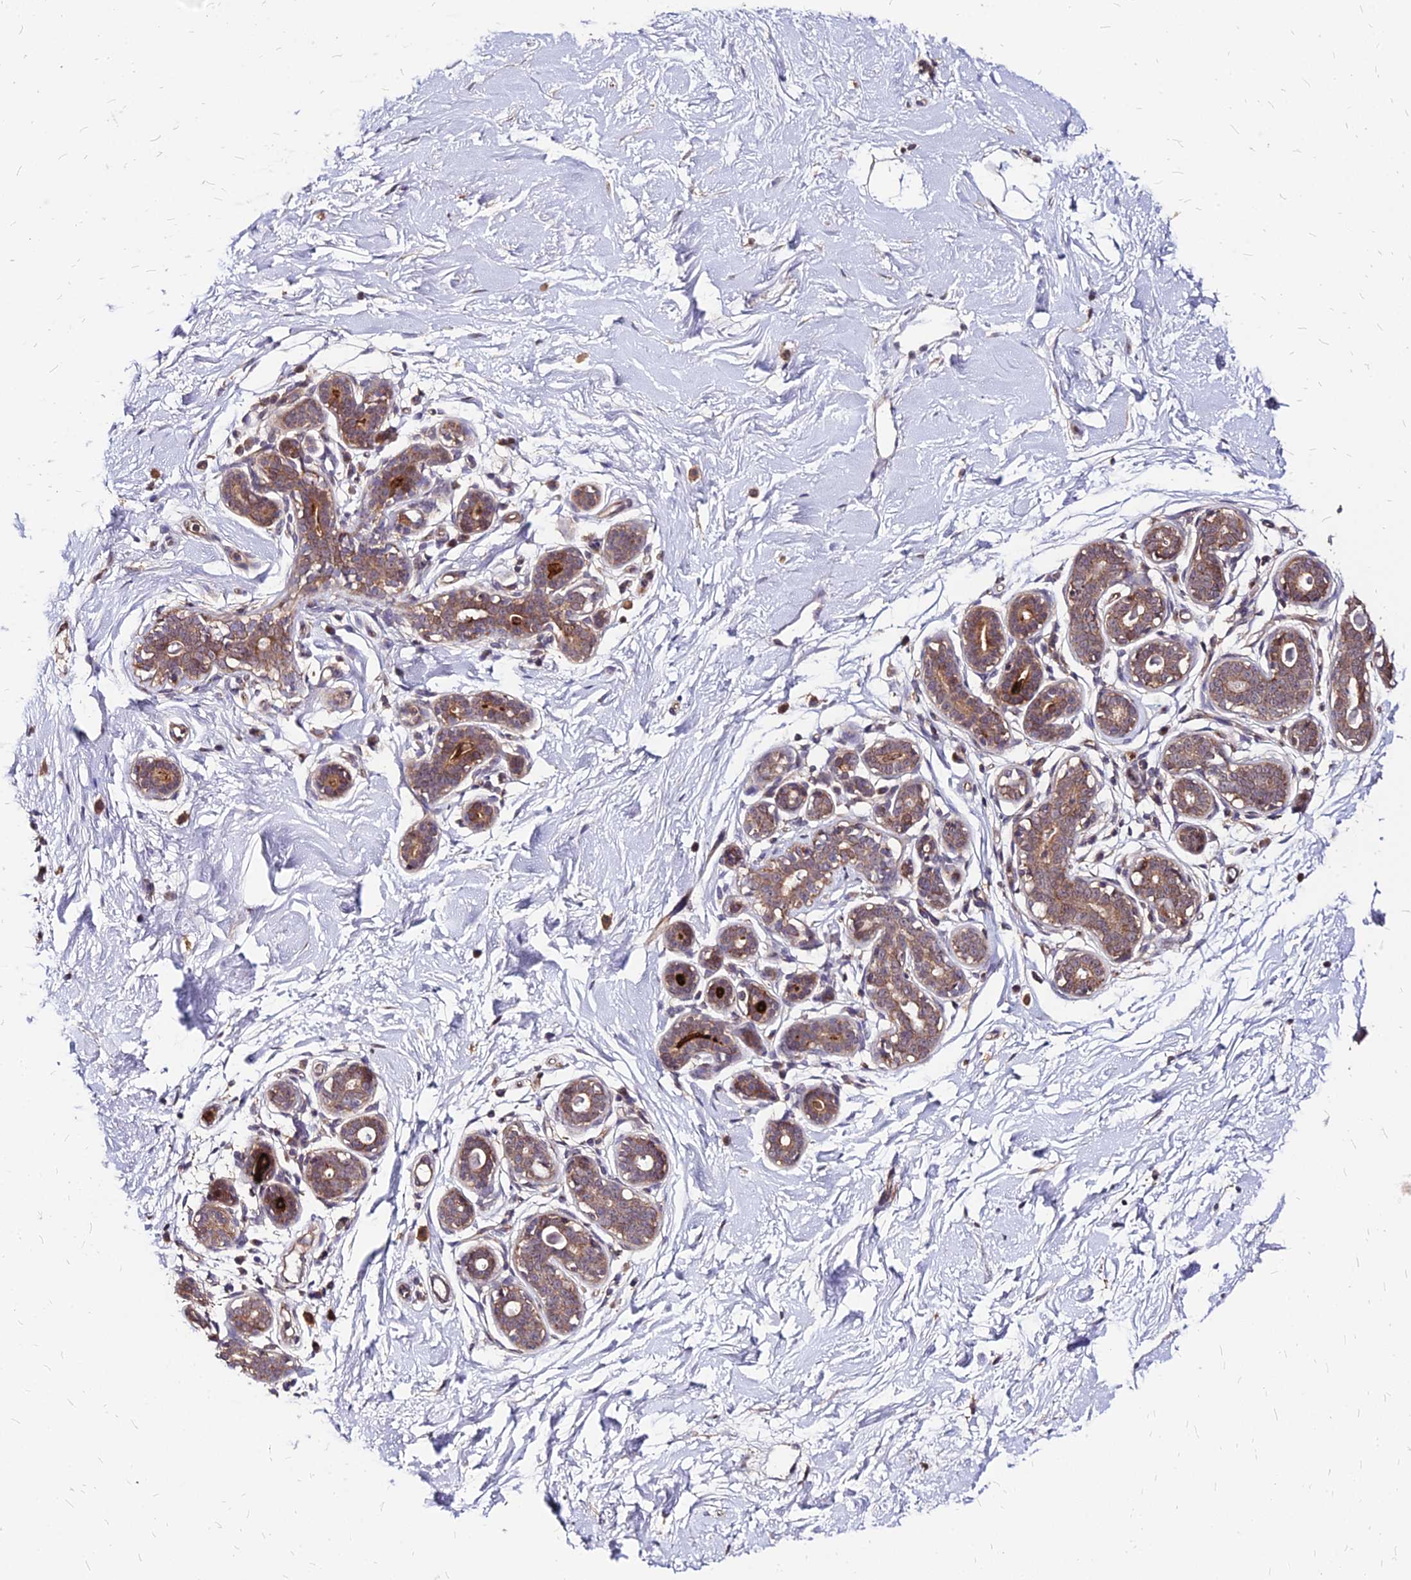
{"staining": {"intensity": "moderate", "quantity": ">75%", "location": "cytoplasmic/membranous"}, "tissue": "breast", "cell_type": "Adipocytes", "image_type": "normal", "snomed": [{"axis": "morphology", "description": "Normal tissue, NOS"}, {"axis": "morphology", "description": "Adenoma, NOS"}, {"axis": "topography", "description": "Breast"}], "caption": "Adipocytes reveal medium levels of moderate cytoplasmic/membranous positivity in about >75% of cells in normal breast.", "gene": "APBA3", "patient": {"sex": "female", "age": 23}}